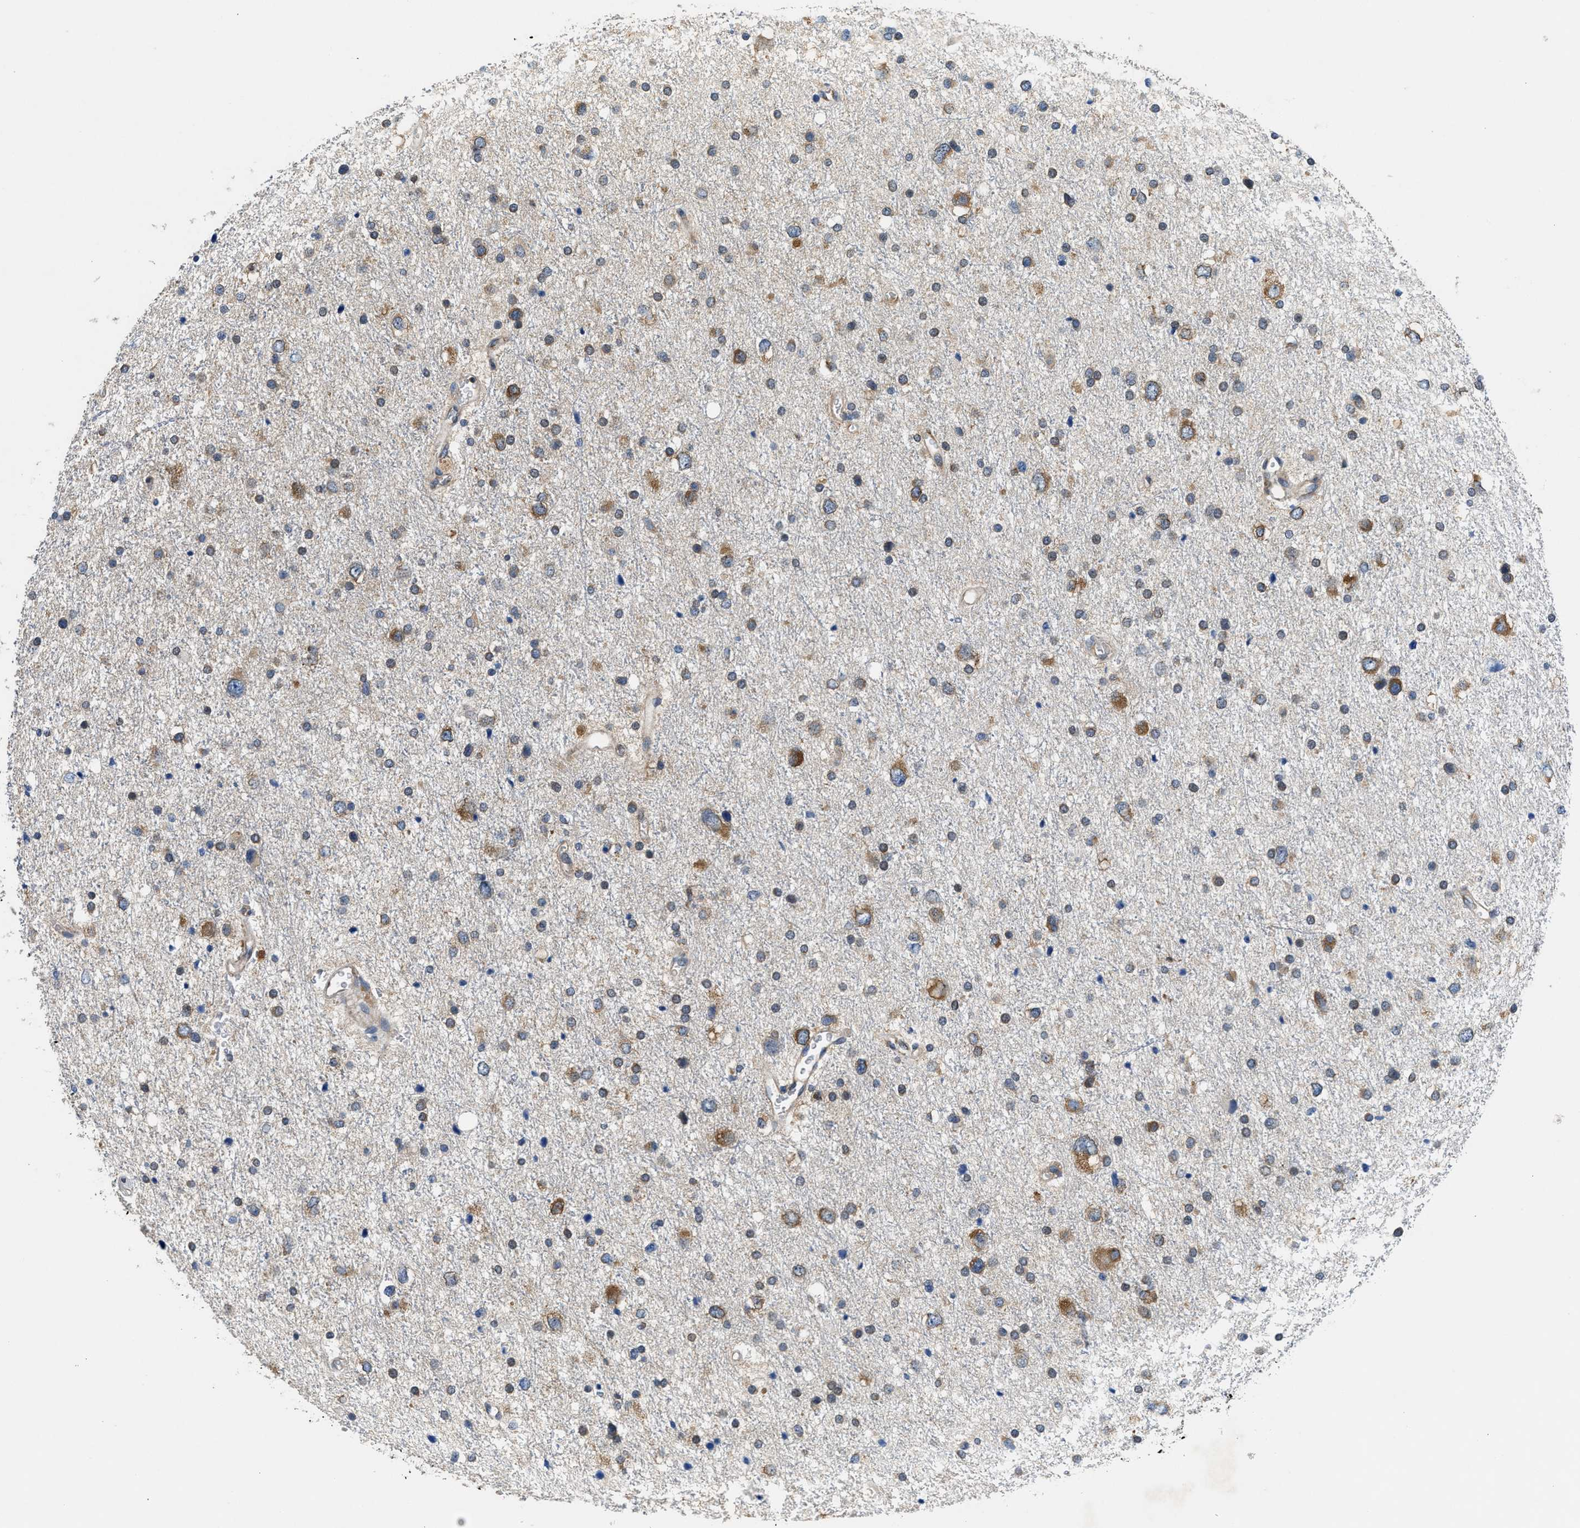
{"staining": {"intensity": "moderate", "quantity": "<25%", "location": "cytoplasmic/membranous"}, "tissue": "glioma", "cell_type": "Tumor cells", "image_type": "cancer", "snomed": [{"axis": "morphology", "description": "Glioma, malignant, Low grade"}, {"axis": "topography", "description": "Brain"}], "caption": "IHC of human glioma displays low levels of moderate cytoplasmic/membranous positivity in about <25% of tumor cells.", "gene": "PA2G4", "patient": {"sex": "female", "age": 37}}